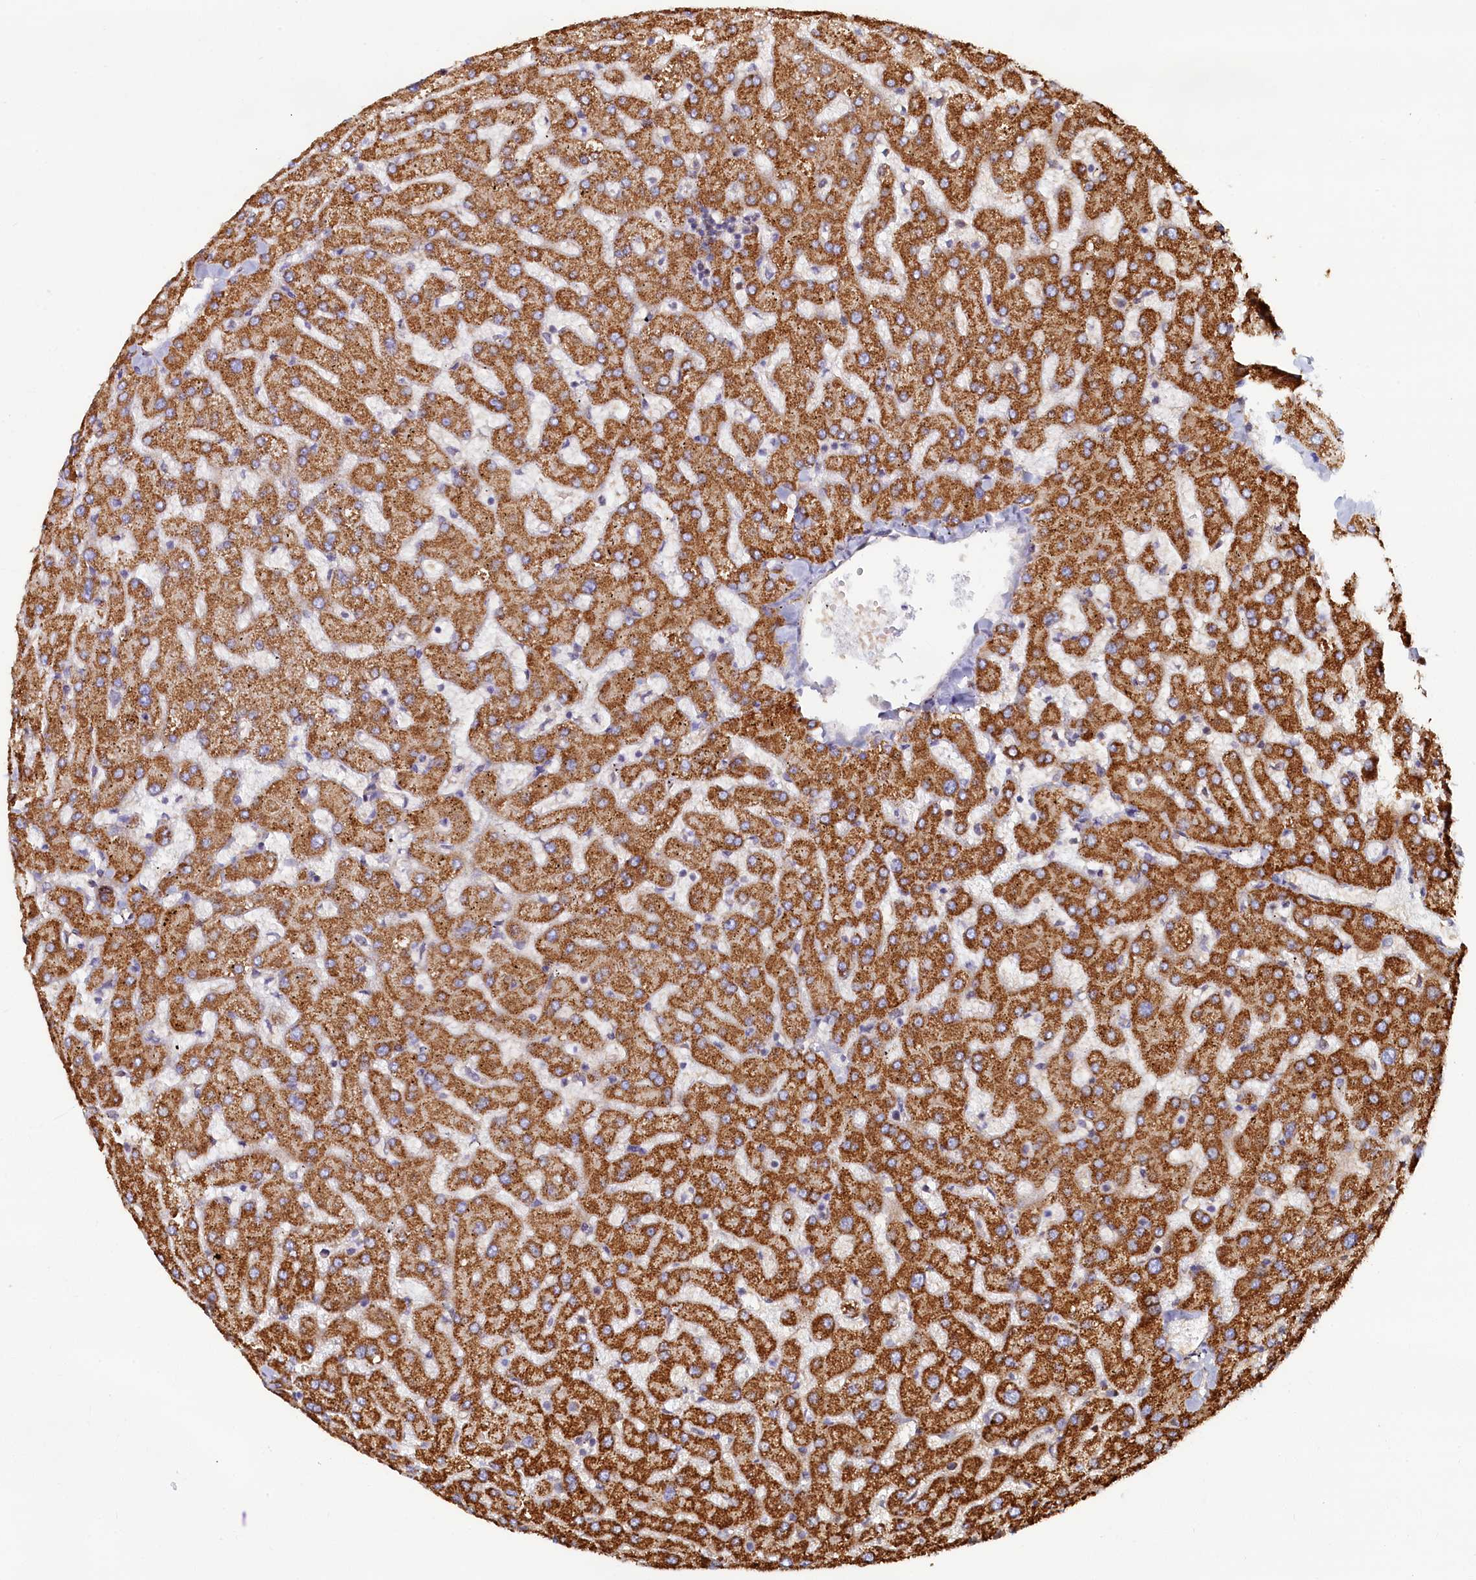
{"staining": {"intensity": "strong", "quantity": ">75%", "location": "cytoplasmic/membranous"}, "tissue": "liver", "cell_type": "Cholangiocytes", "image_type": "normal", "snomed": [{"axis": "morphology", "description": "Normal tissue, NOS"}, {"axis": "topography", "description": "Liver"}], "caption": "Liver stained with a protein marker demonstrates strong staining in cholangiocytes.", "gene": "LRRC57", "patient": {"sex": "female", "age": 63}}